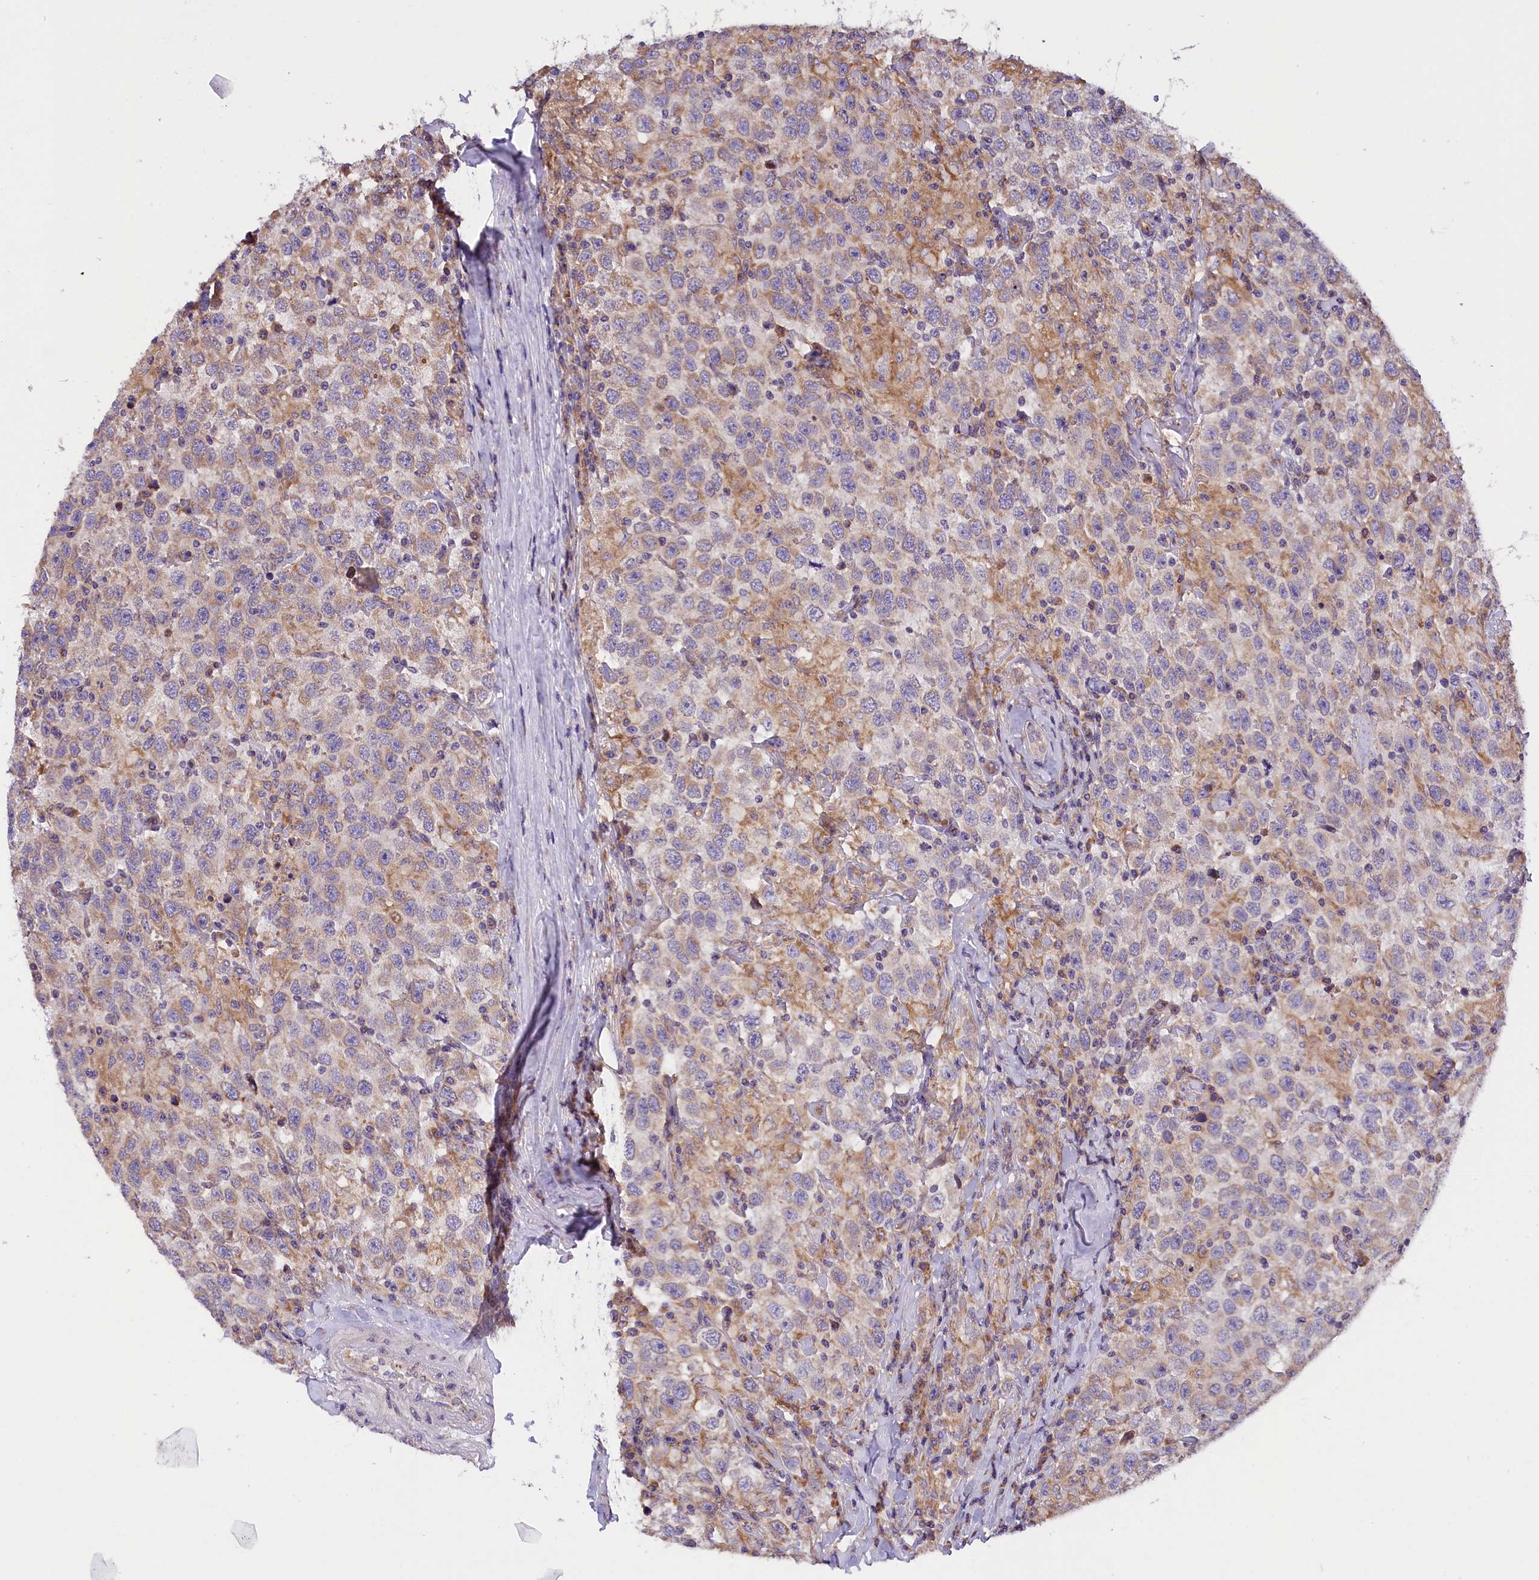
{"staining": {"intensity": "weak", "quantity": "<25%", "location": "cytoplasmic/membranous"}, "tissue": "testis cancer", "cell_type": "Tumor cells", "image_type": "cancer", "snomed": [{"axis": "morphology", "description": "Seminoma, NOS"}, {"axis": "topography", "description": "Testis"}], "caption": "DAB (3,3'-diaminobenzidine) immunohistochemical staining of testis cancer displays no significant positivity in tumor cells. Nuclei are stained in blue.", "gene": "DNAJB9", "patient": {"sex": "male", "age": 41}}